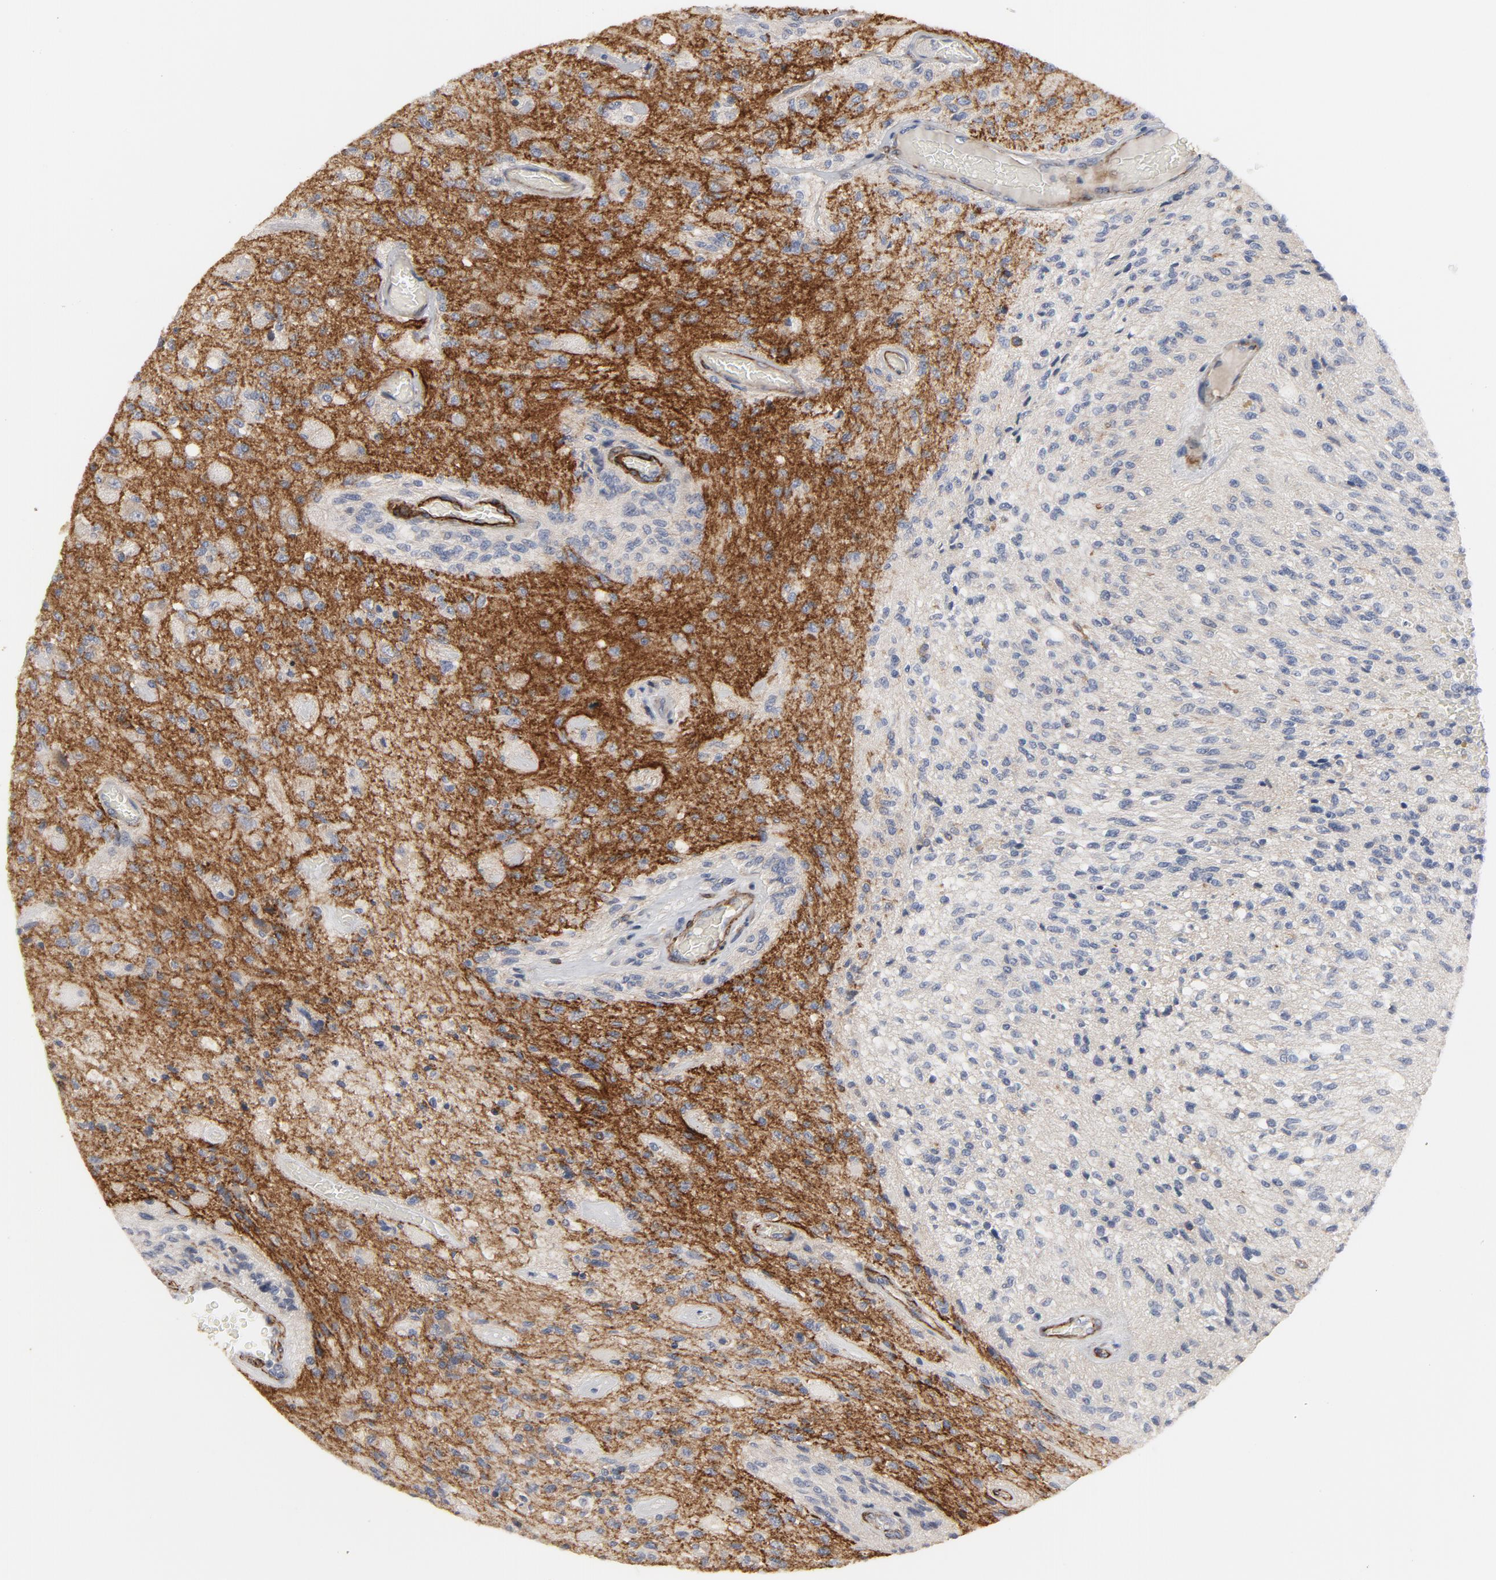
{"staining": {"intensity": "negative", "quantity": "none", "location": "none"}, "tissue": "glioma", "cell_type": "Tumor cells", "image_type": "cancer", "snomed": [{"axis": "morphology", "description": "Normal tissue, NOS"}, {"axis": "morphology", "description": "Glioma, malignant, High grade"}, {"axis": "topography", "description": "Cerebral cortex"}], "caption": "DAB (3,3'-diaminobenzidine) immunohistochemical staining of human malignant glioma (high-grade) exhibits no significant staining in tumor cells.", "gene": "GNG2", "patient": {"sex": "male", "age": 77}}